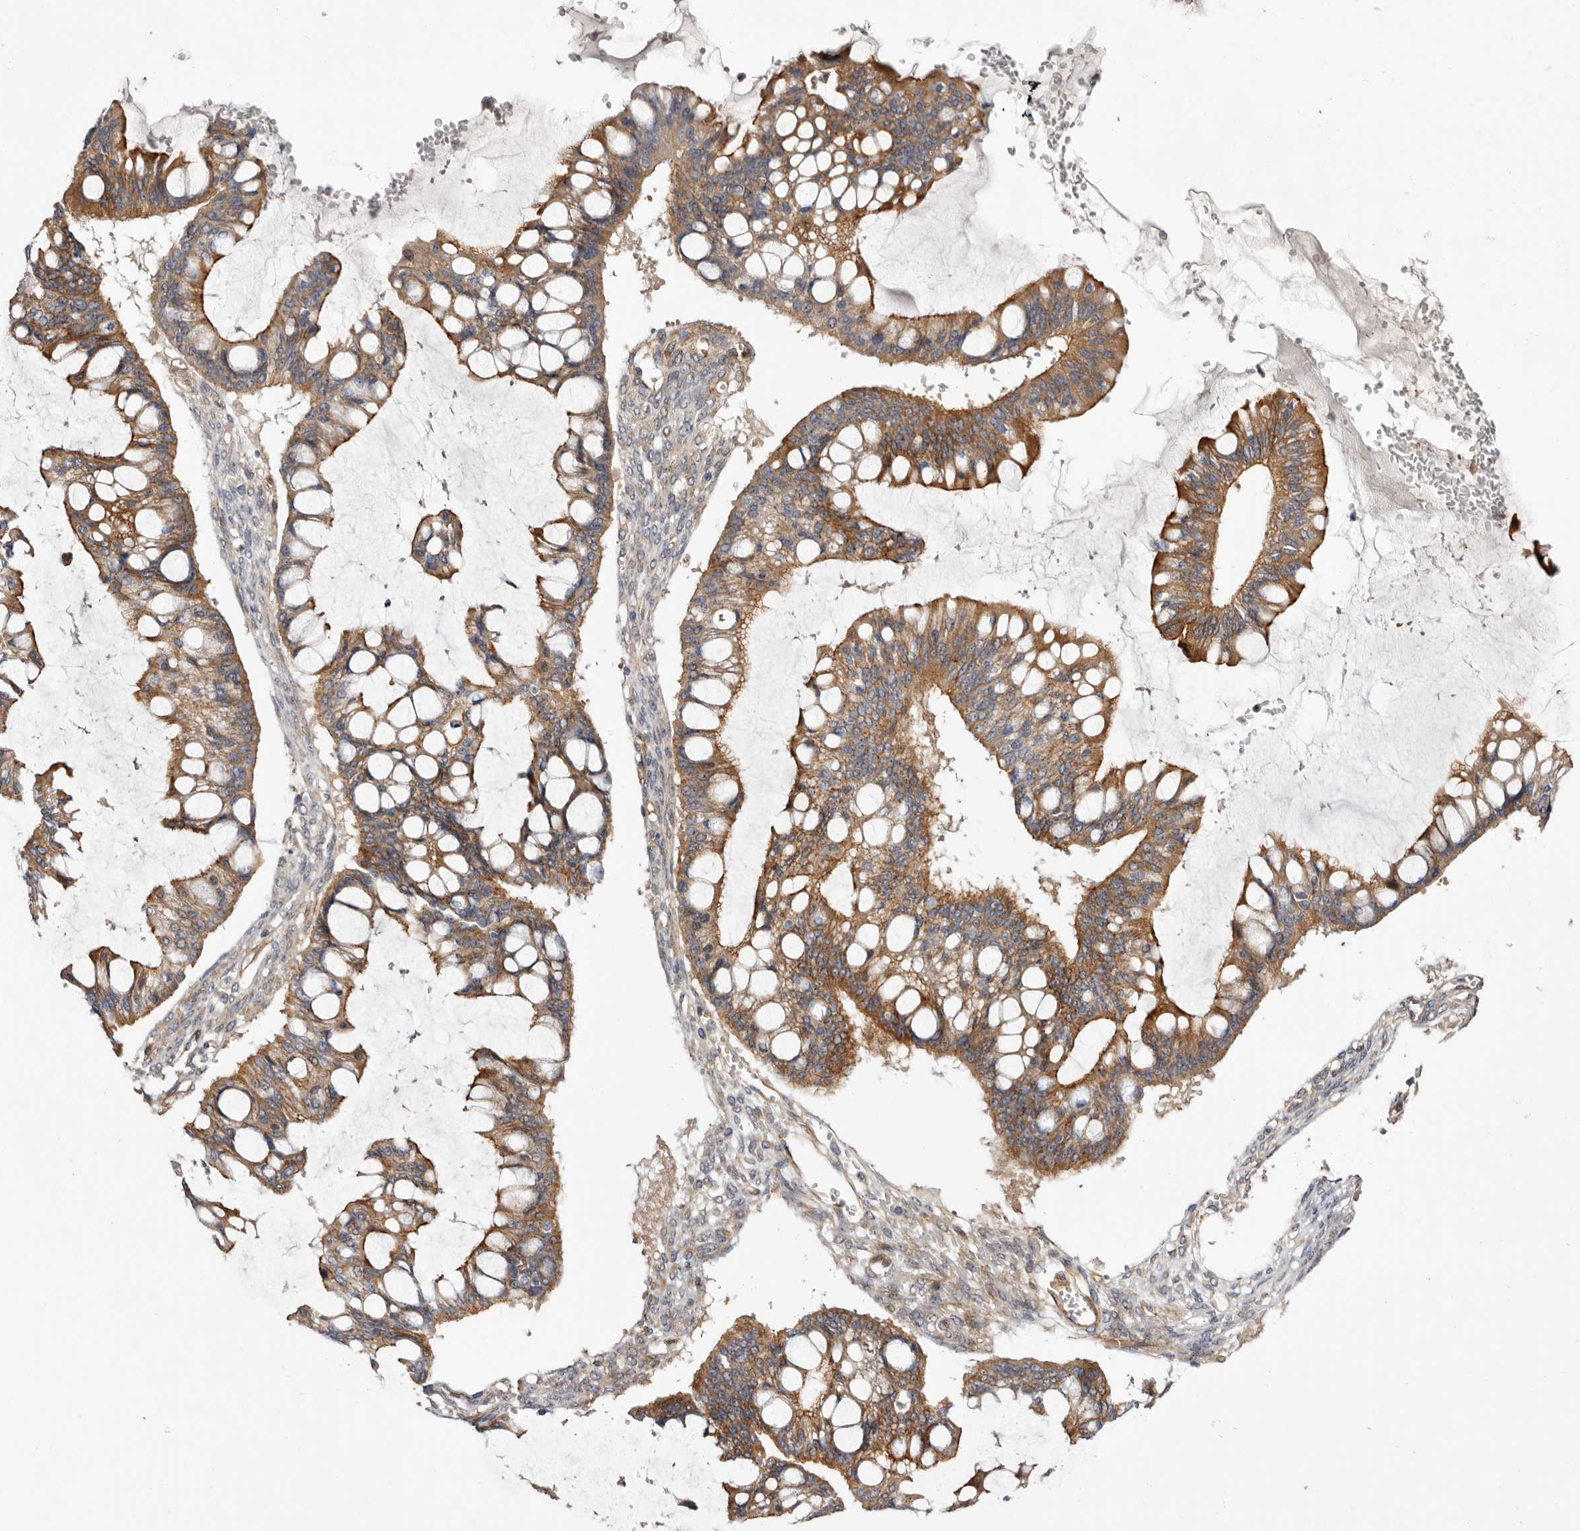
{"staining": {"intensity": "moderate", "quantity": ">75%", "location": "cytoplasmic/membranous"}, "tissue": "ovarian cancer", "cell_type": "Tumor cells", "image_type": "cancer", "snomed": [{"axis": "morphology", "description": "Cystadenocarcinoma, mucinous, NOS"}, {"axis": "topography", "description": "Ovary"}], "caption": "Tumor cells demonstrate medium levels of moderate cytoplasmic/membranous staining in approximately >75% of cells in ovarian cancer (mucinous cystadenocarcinoma).", "gene": "PANK4", "patient": {"sex": "female", "age": 73}}